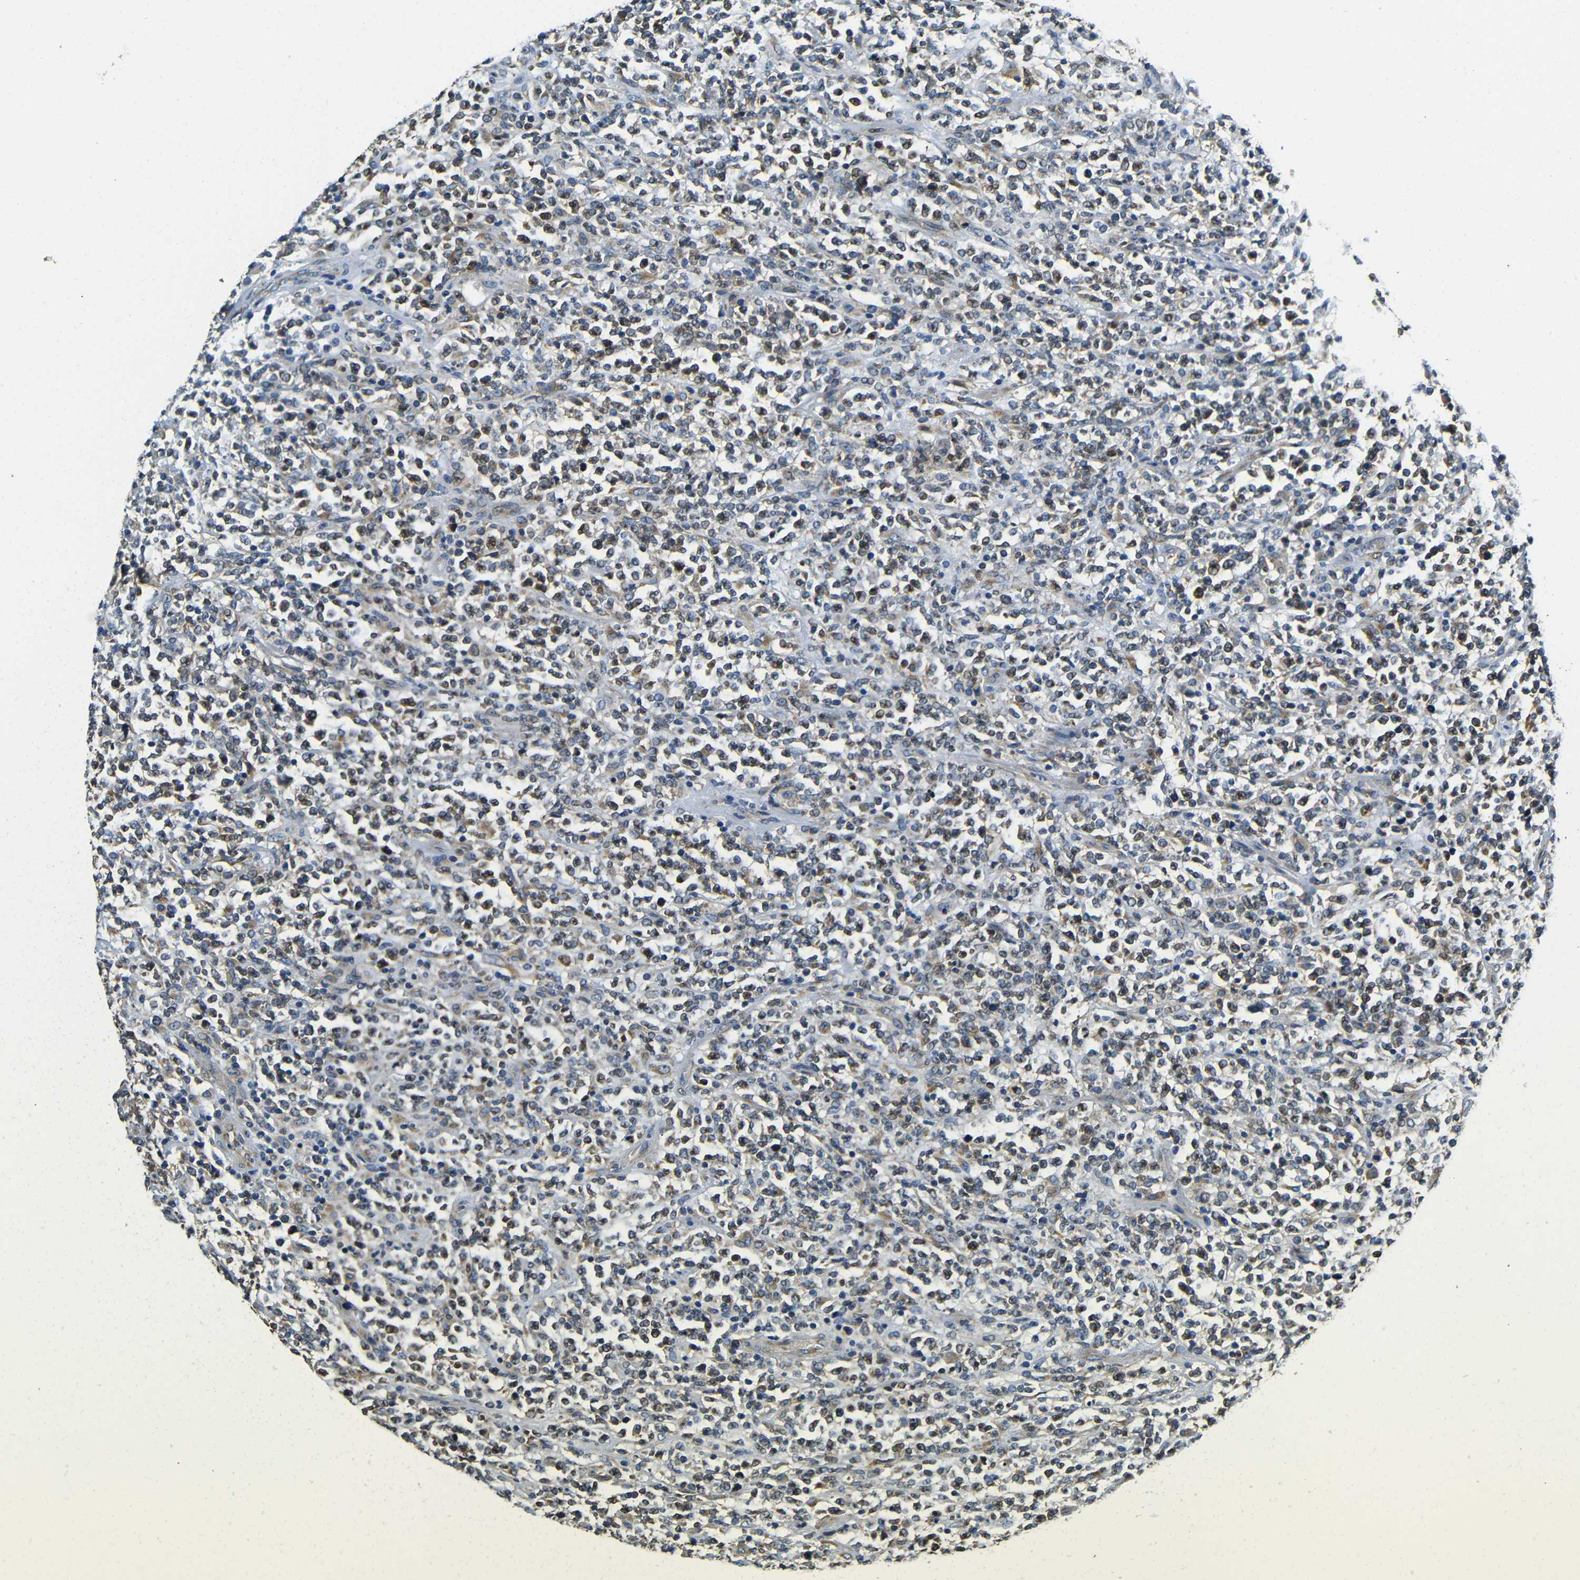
{"staining": {"intensity": "weak", "quantity": "25%-75%", "location": "nuclear"}, "tissue": "lymphoma", "cell_type": "Tumor cells", "image_type": "cancer", "snomed": [{"axis": "morphology", "description": "Malignant lymphoma, non-Hodgkin's type, High grade"}, {"axis": "topography", "description": "Soft tissue"}], "caption": "Tumor cells exhibit low levels of weak nuclear staining in about 25%-75% of cells in lymphoma.", "gene": "VAPB", "patient": {"sex": "male", "age": 18}}